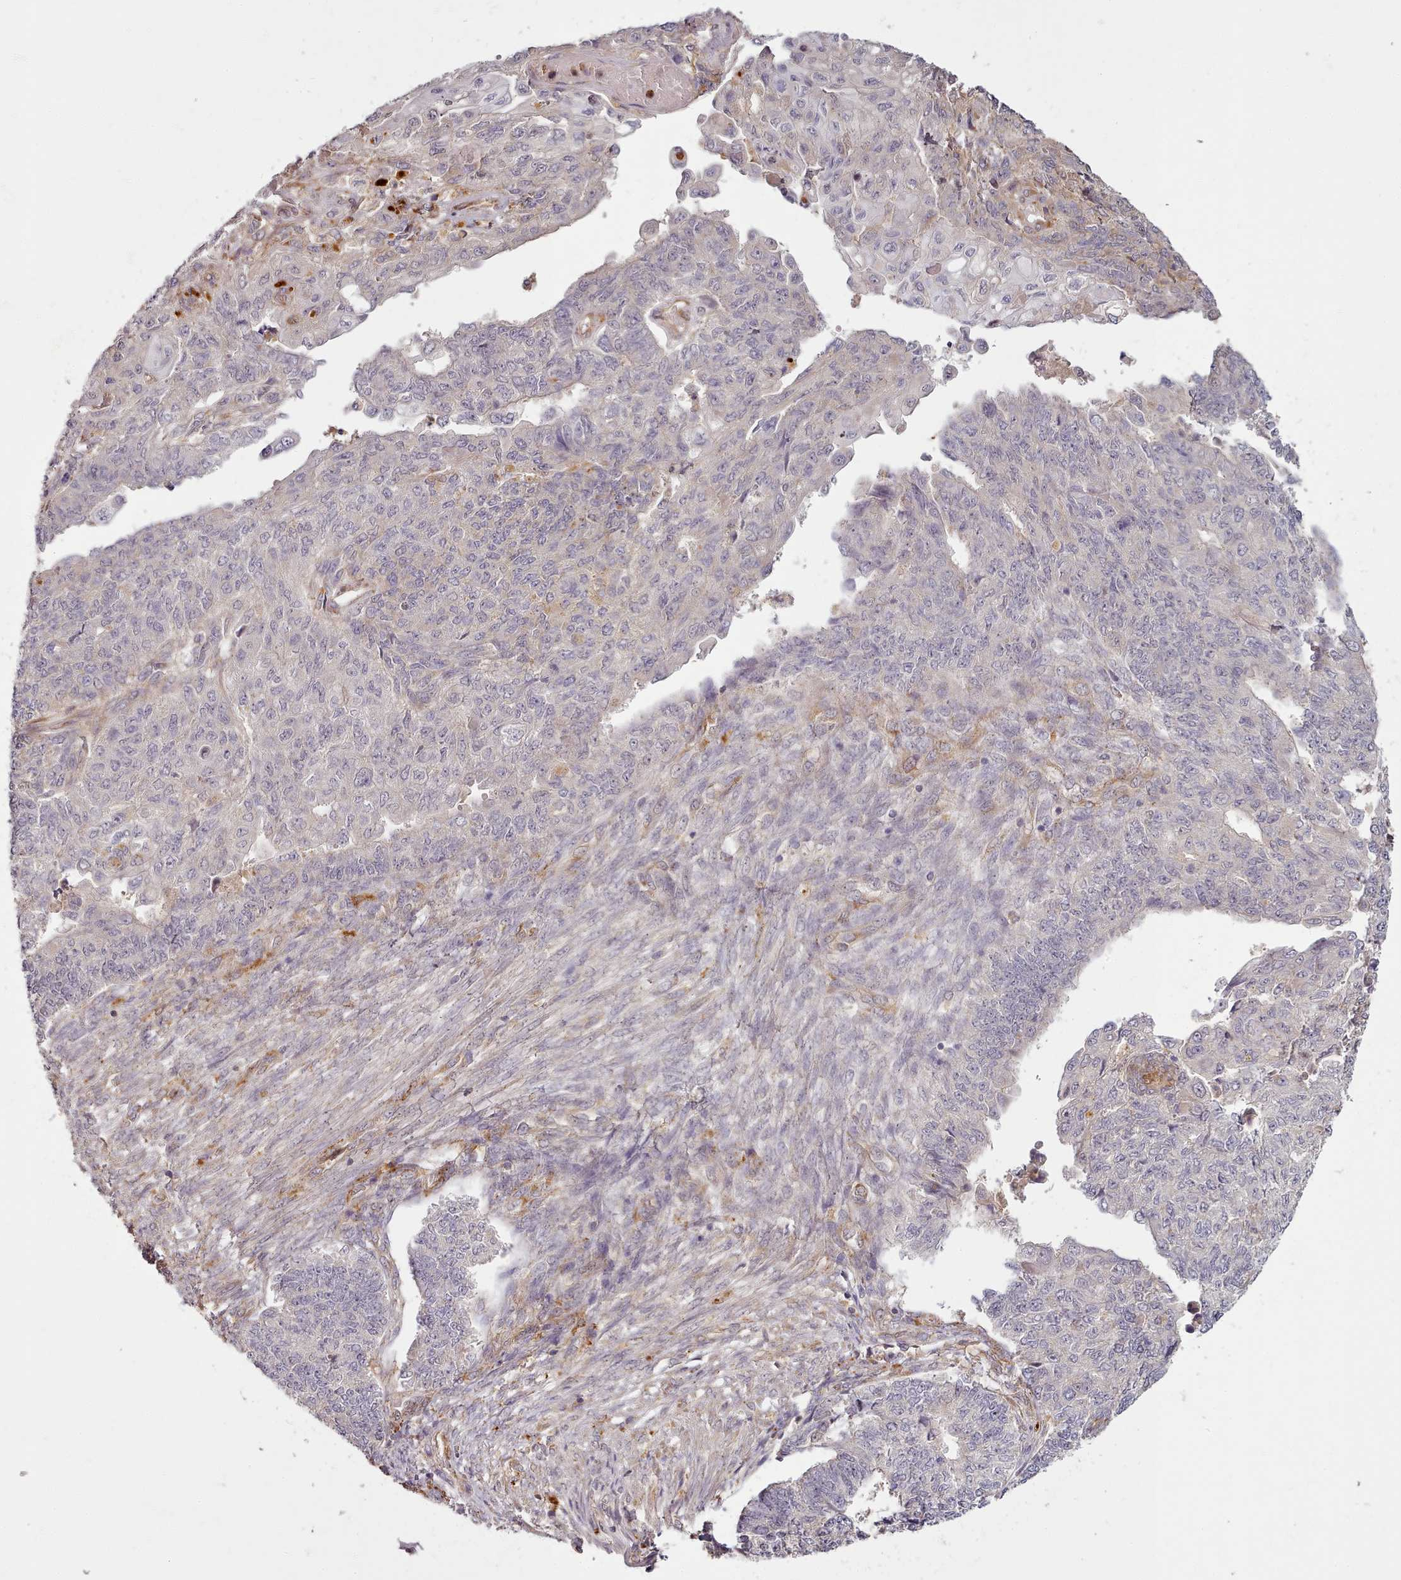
{"staining": {"intensity": "negative", "quantity": "none", "location": "none"}, "tissue": "endometrial cancer", "cell_type": "Tumor cells", "image_type": "cancer", "snomed": [{"axis": "morphology", "description": "Adenocarcinoma, NOS"}, {"axis": "topography", "description": "Endometrium"}], "caption": "Immunohistochemical staining of human adenocarcinoma (endometrial) shows no significant expression in tumor cells.", "gene": "C1QTNF5", "patient": {"sex": "female", "age": 32}}